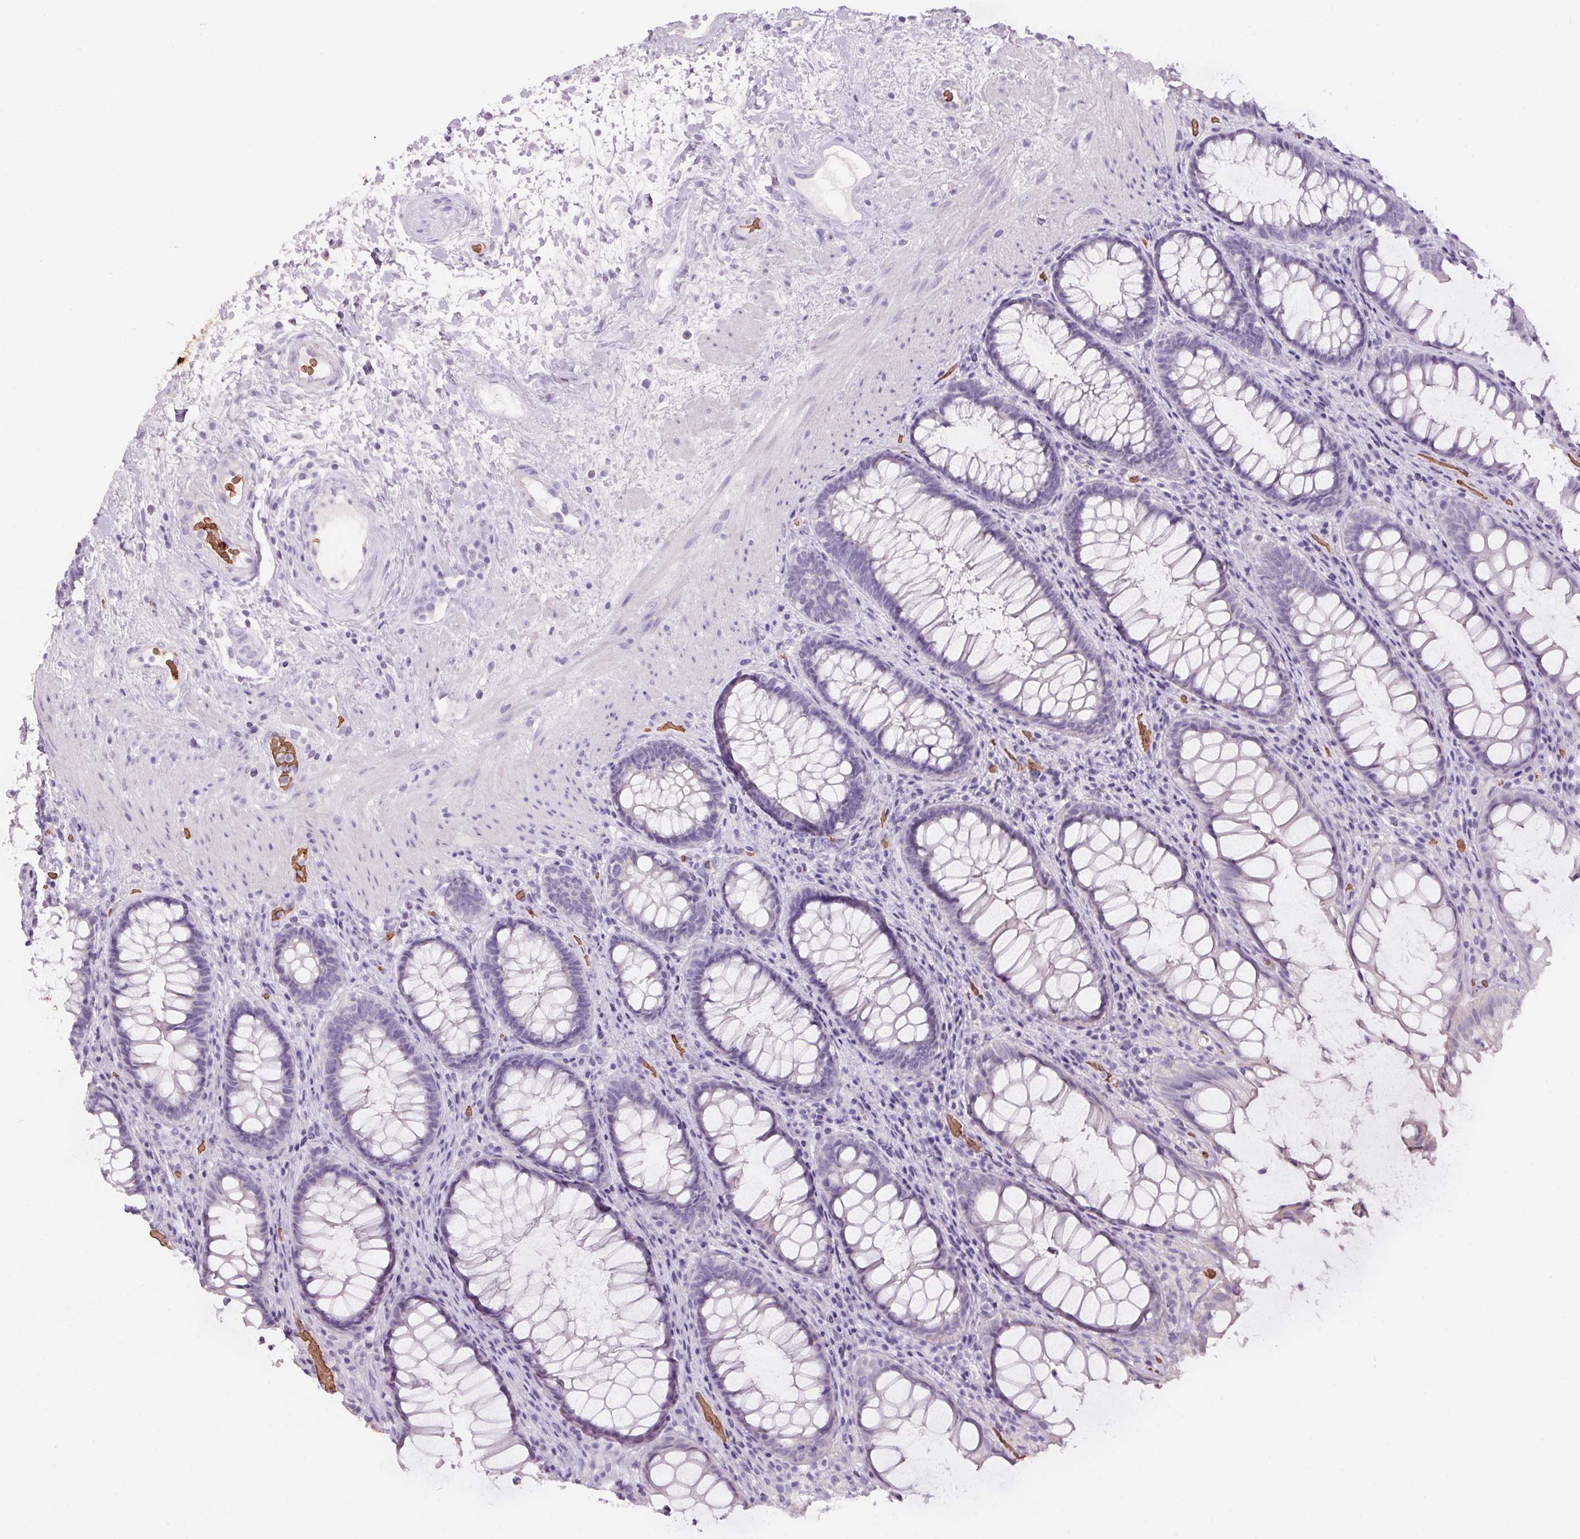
{"staining": {"intensity": "negative", "quantity": "none", "location": "none"}, "tissue": "rectum", "cell_type": "Glandular cells", "image_type": "normal", "snomed": [{"axis": "morphology", "description": "Normal tissue, NOS"}, {"axis": "topography", "description": "Rectum"}], "caption": "Immunohistochemistry of normal human rectum exhibits no expression in glandular cells.", "gene": "HBQ1", "patient": {"sex": "male", "age": 72}}